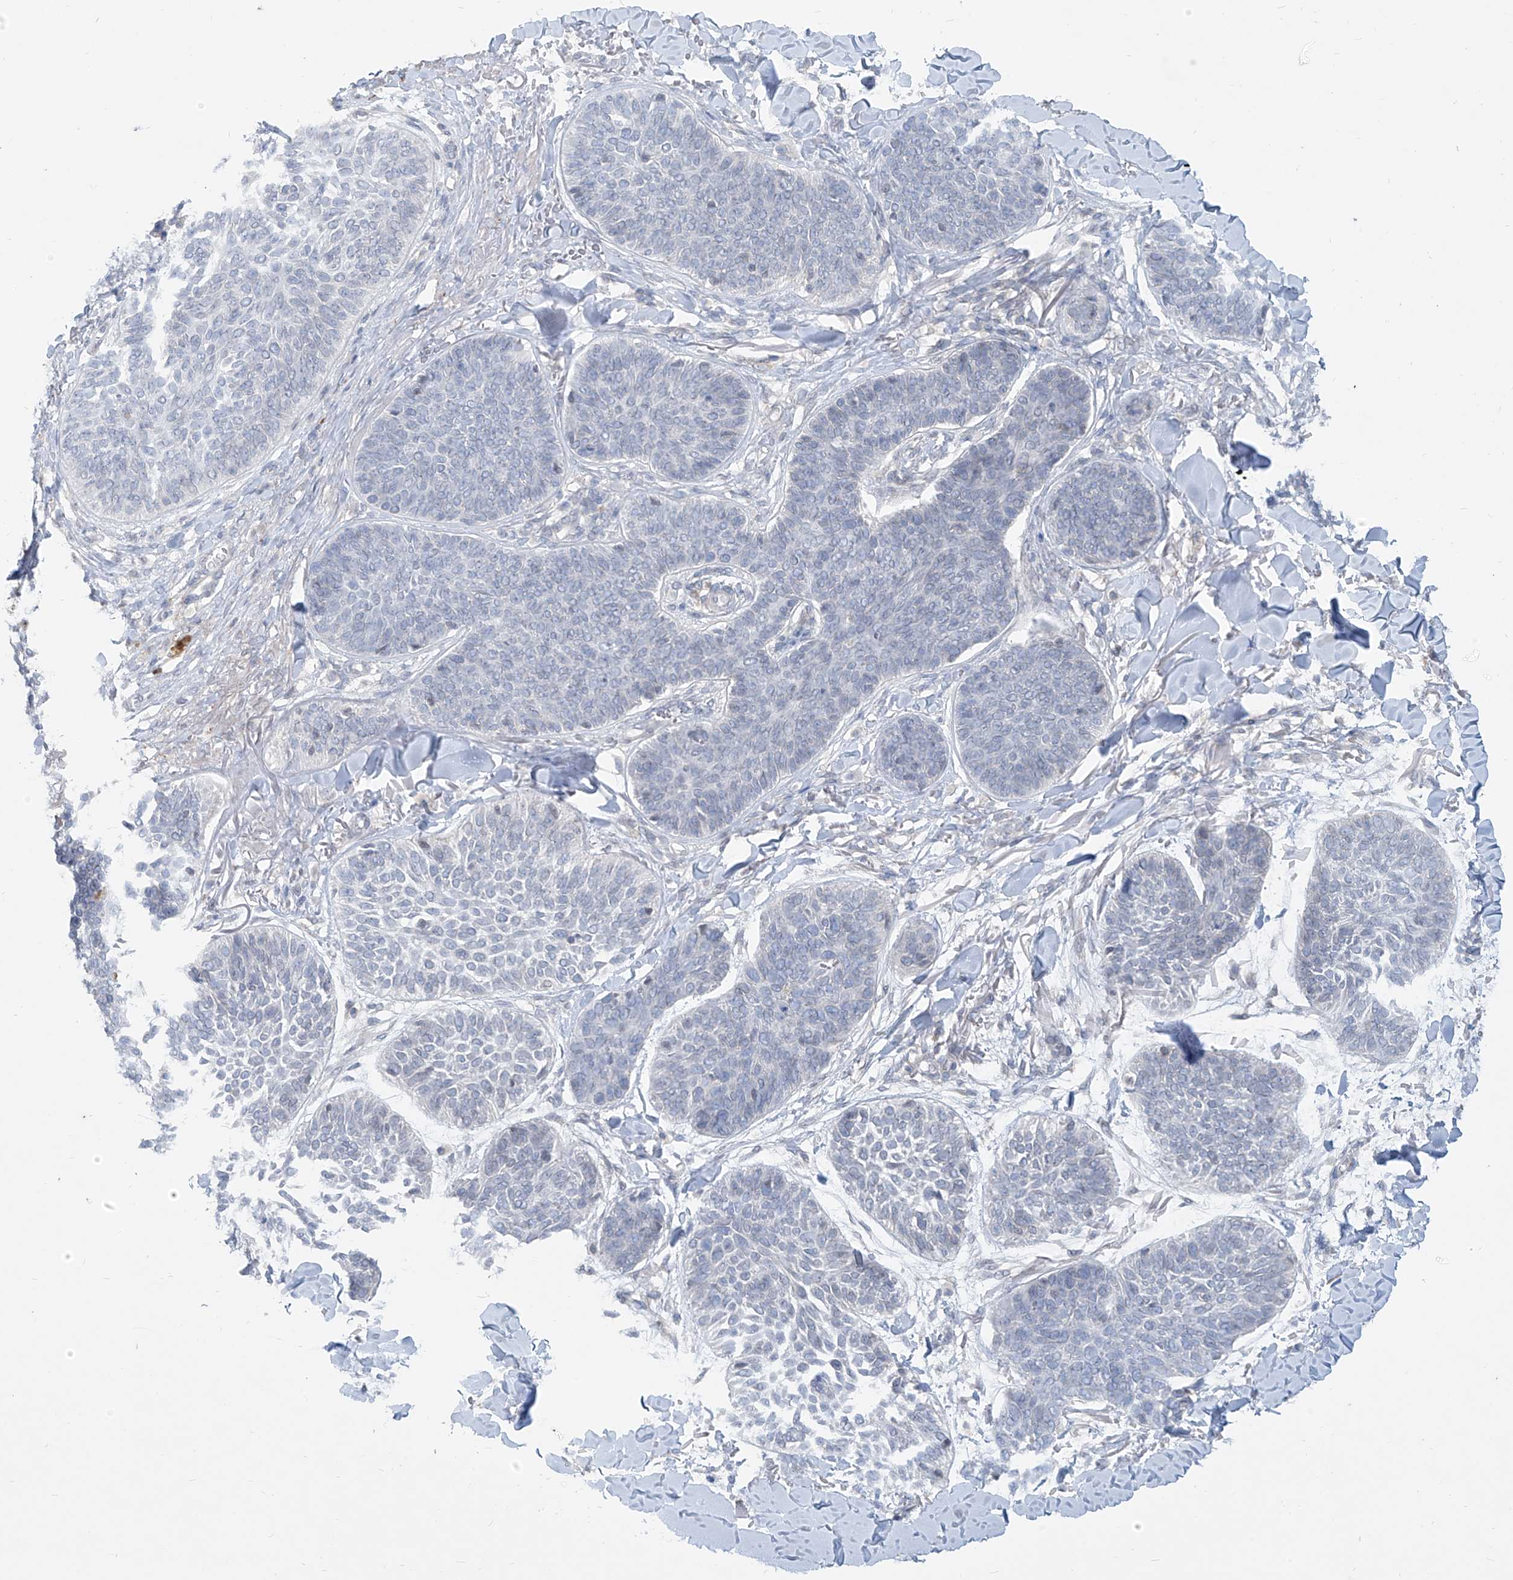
{"staining": {"intensity": "negative", "quantity": "none", "location": "none"}, "tissue": "skin cancer", "cell_type": "Tumor cells", "image_type": "cancer", "snomed": [{"axis": "morphology", "description": "Basal cell carcinoma"}, {"axis": "topography", "description": "Skin"}], "caption": "Skin cancer was stained to show a protein in brown. There is no significant staining in tumor cells. (DAB immunohistochemistry visualized using brightfield microscopy, high magnification).", "gene": "KRTAP25-1", "patient": {"sex": "male", "age": 85}}